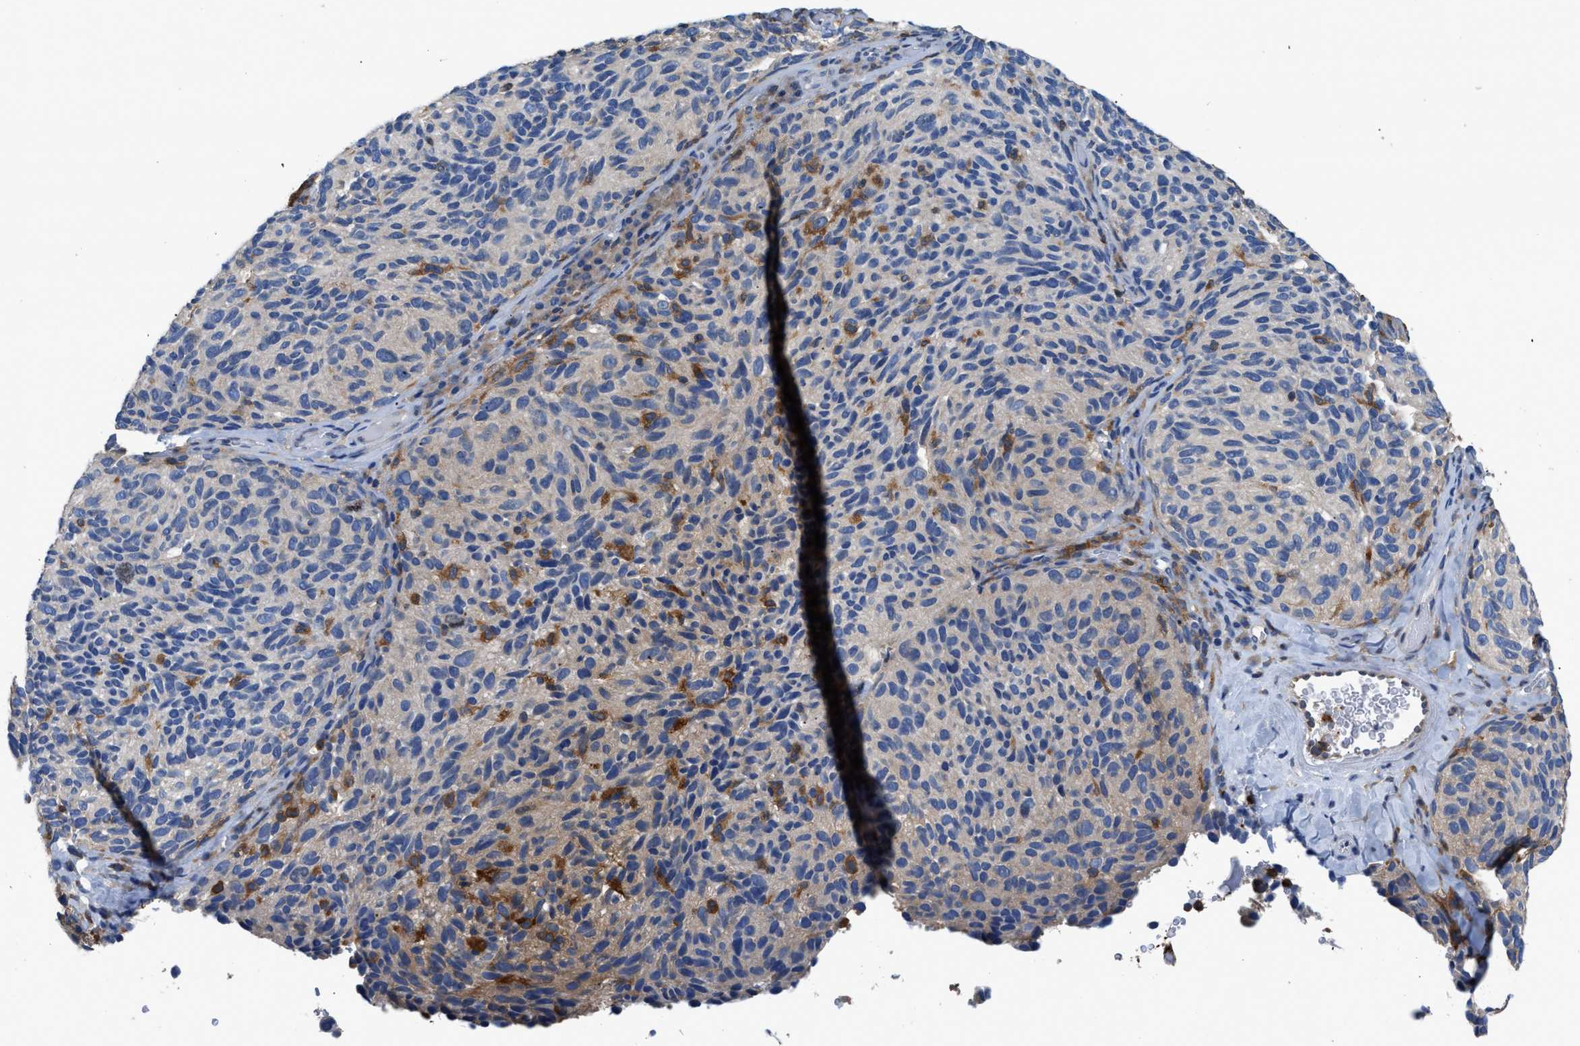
{"staining": {"intensity": "moderate", "quantity": "<25%", "location": "cytoplasmic/membranous"}, "tissue": "melanoma", "cell_type": "Tumor cells", "image_type": "cancer", "snomed": [{"axis": "morphology", "description": "Malignant melanoma, NOS"}, {"axis": "topography", "description": "Skin"}], "caption": "Melanoma stained with a brown dye displays moderate cytoplasmic/membranous positive positivity in approximately <25% of tumor cells.", "gene": "PKM", "patient": {"sex": "female", "age": 73}}